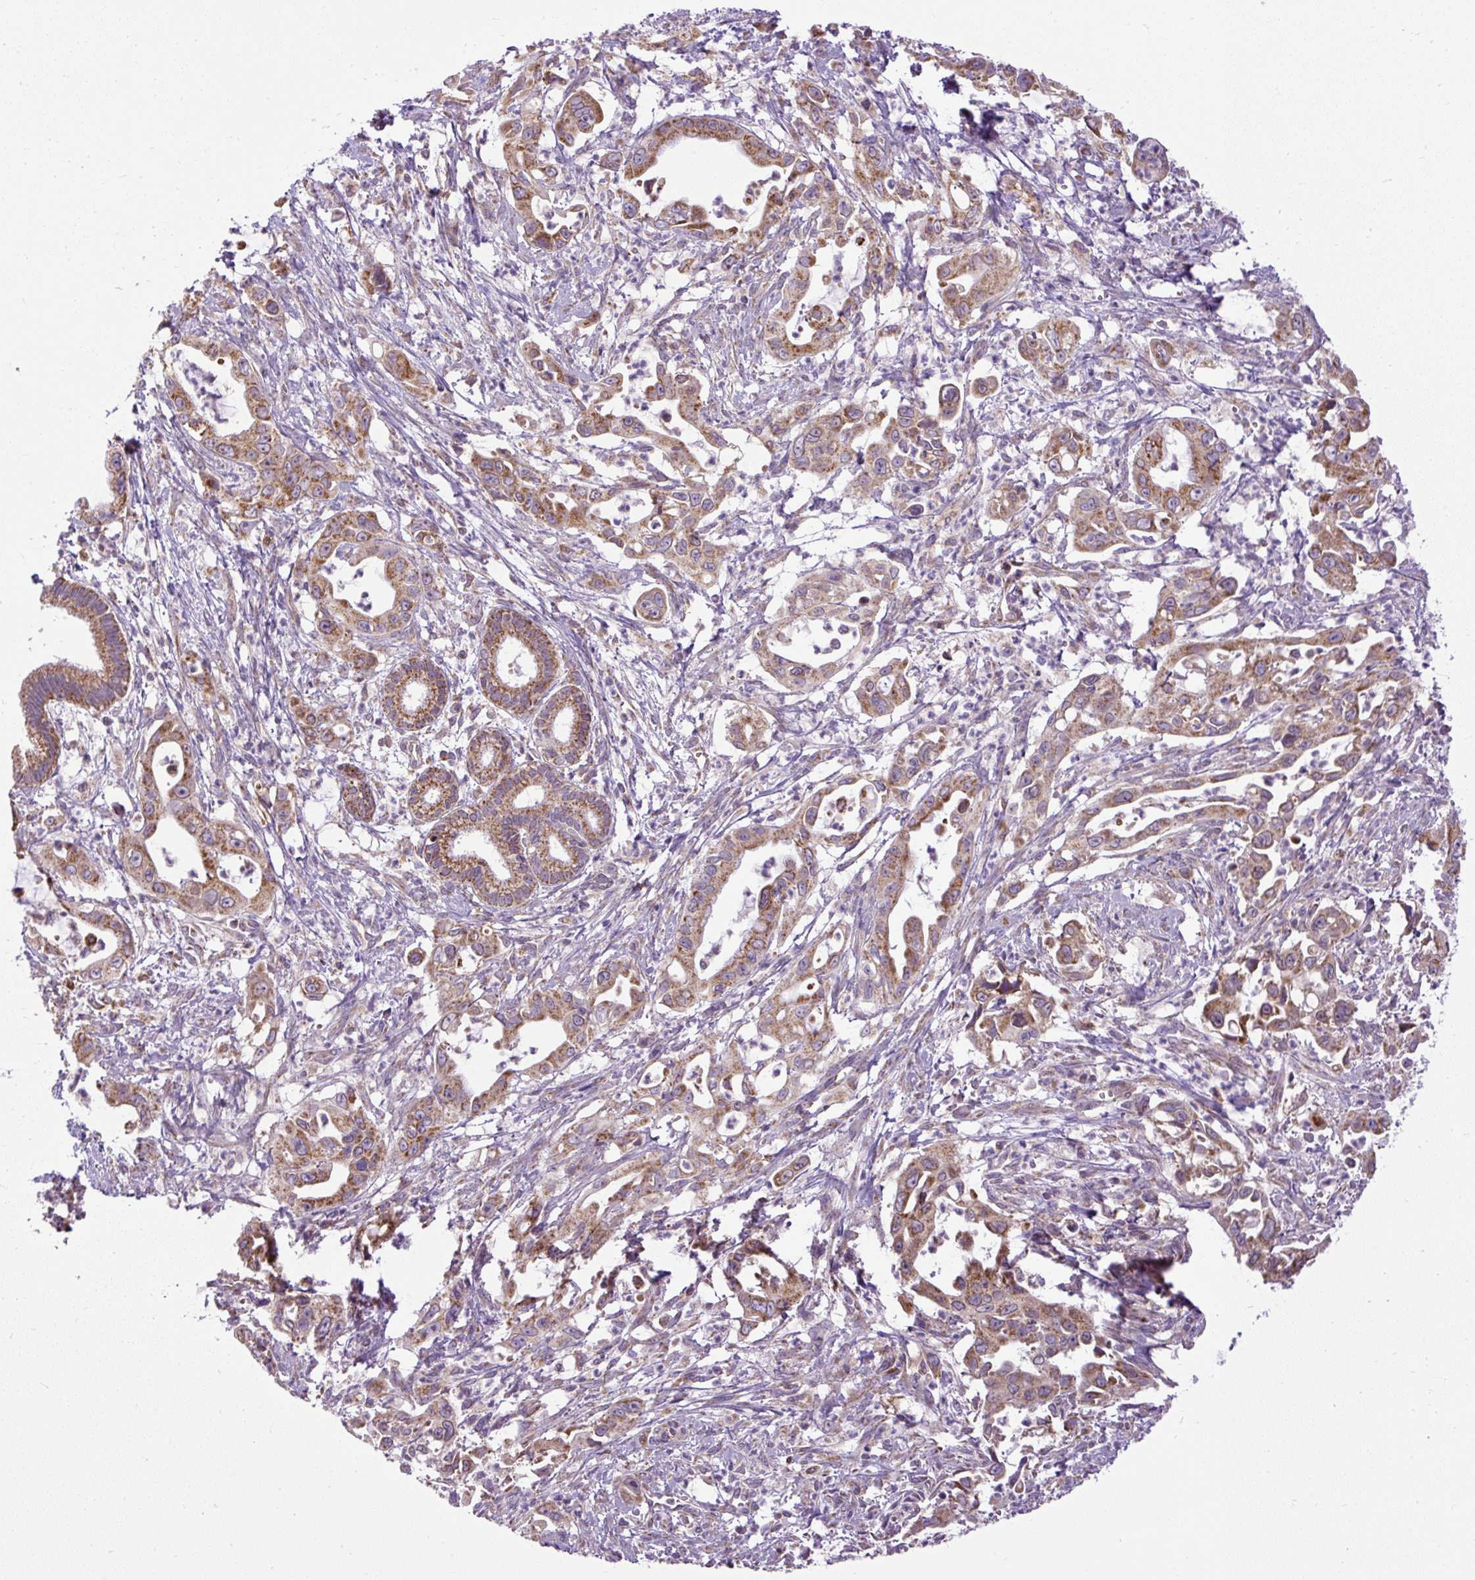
{"staining": {"intensity": "moderate", "quantity": ">75%", "location": "cytoplasmic/membranous"}, "tissue": "pancreatic cancer", "cell_type": "Tumor cells", "image_type": "cancer", "snomed": [{"axis": "morphology", "description": "Adenocarcinoma, NOS"}, {"axis": "topography", "description": "Pancreas"}], "caption": "Immunohistochemical staining of human pancreatic adenocarcinoma exhibits medium levels of moderate cytoplasmic/membranous protein positivity in approximately >75% of tumor cells.", "gene": "TM2D3", "patient": {"sex": "male", "age": 61}}